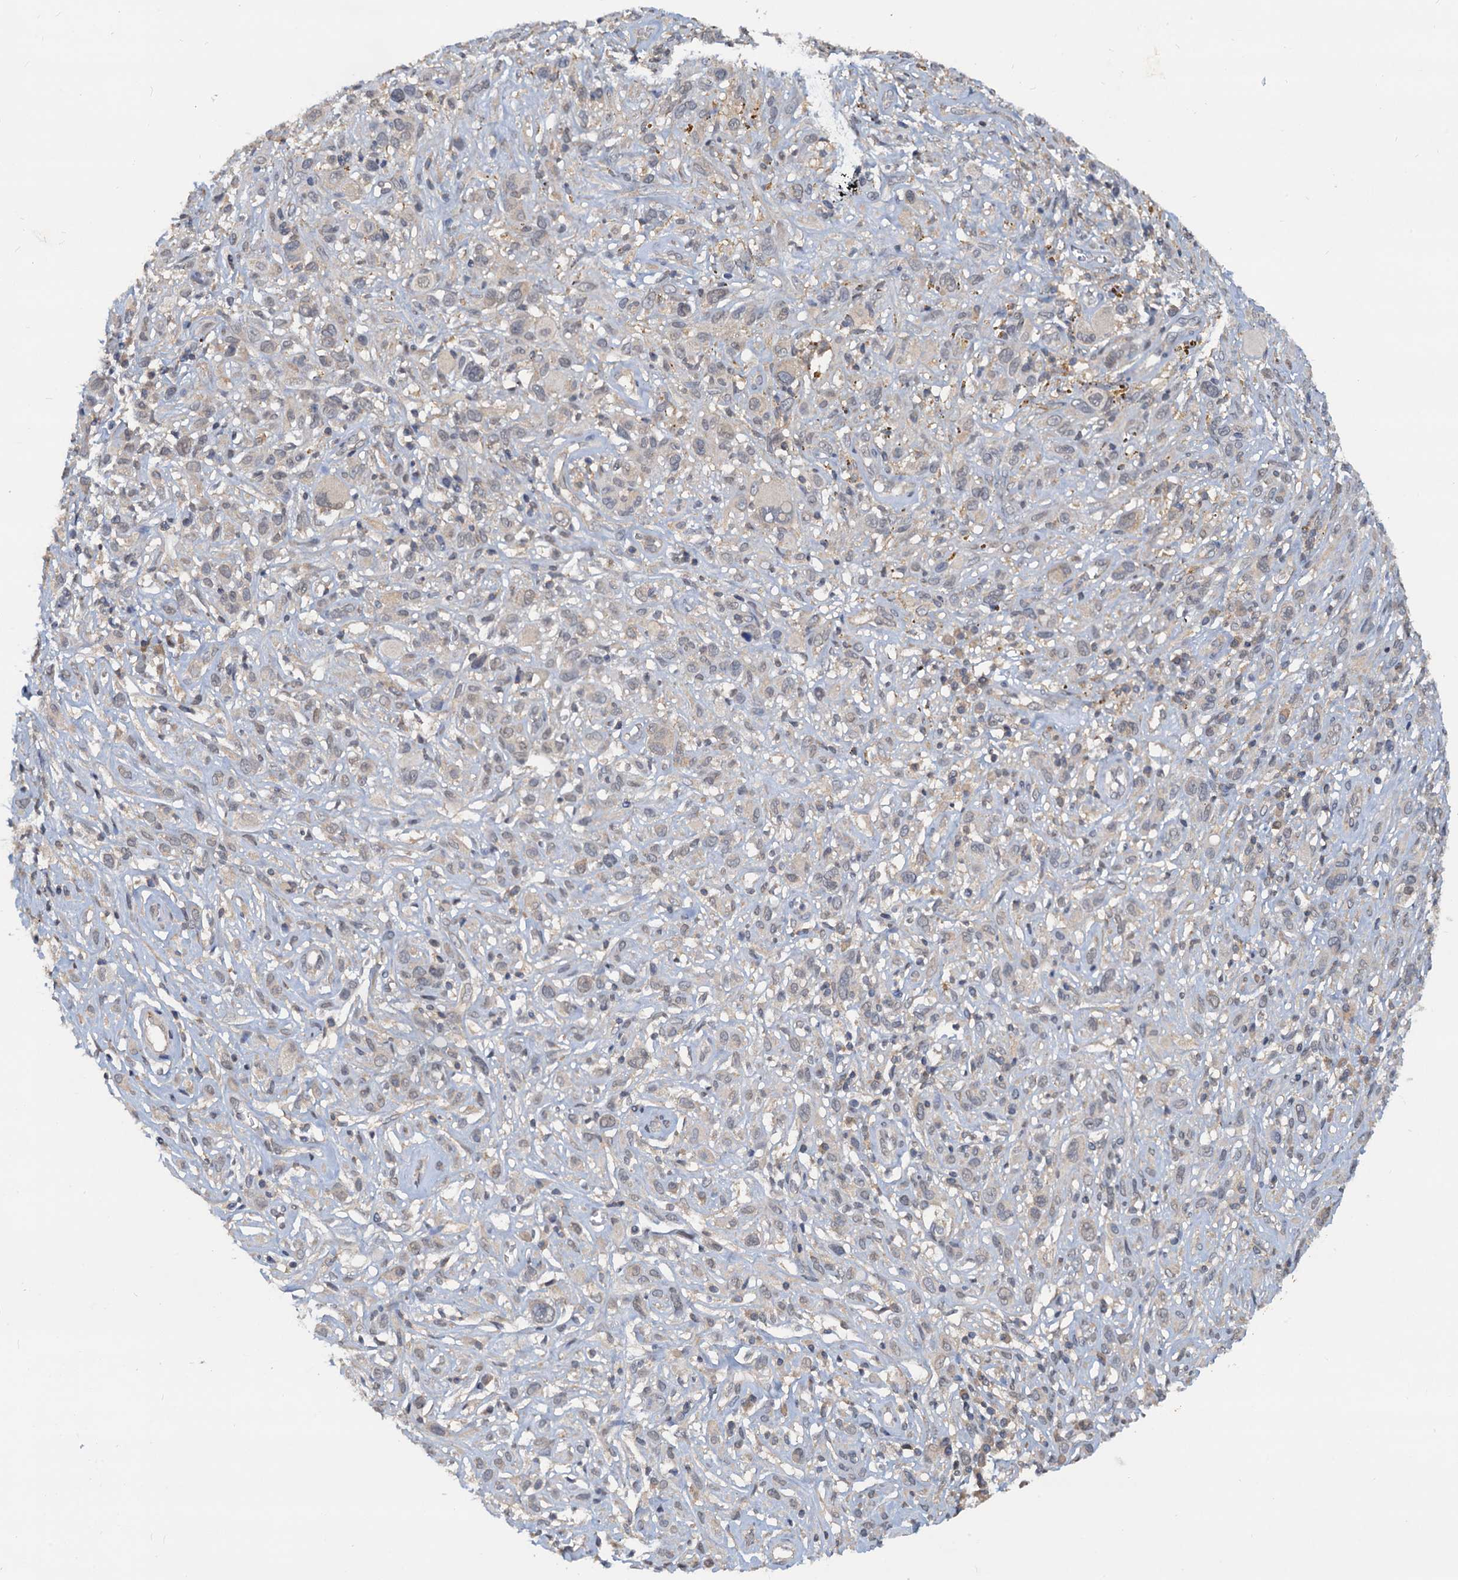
{"staining": {"intensity": "negative", "quantity": "none", "location": "none"}, "tissue": "melanoma", "cell_type": "Tumor cells", "image_type": "cancer", "snomed": [{"axis": "morphology", "description": "Malignant melanoma, NOS"}, {"axis": "topography", "description": "Skin of trunk"}], "caption": "There is no significant expression in tumor cells of melanoma. (DAB IHC visualized using brightfield microscopy, high magnification).", "gene": "PTGES3", "patient": {"sex": "male", "age": 71}}